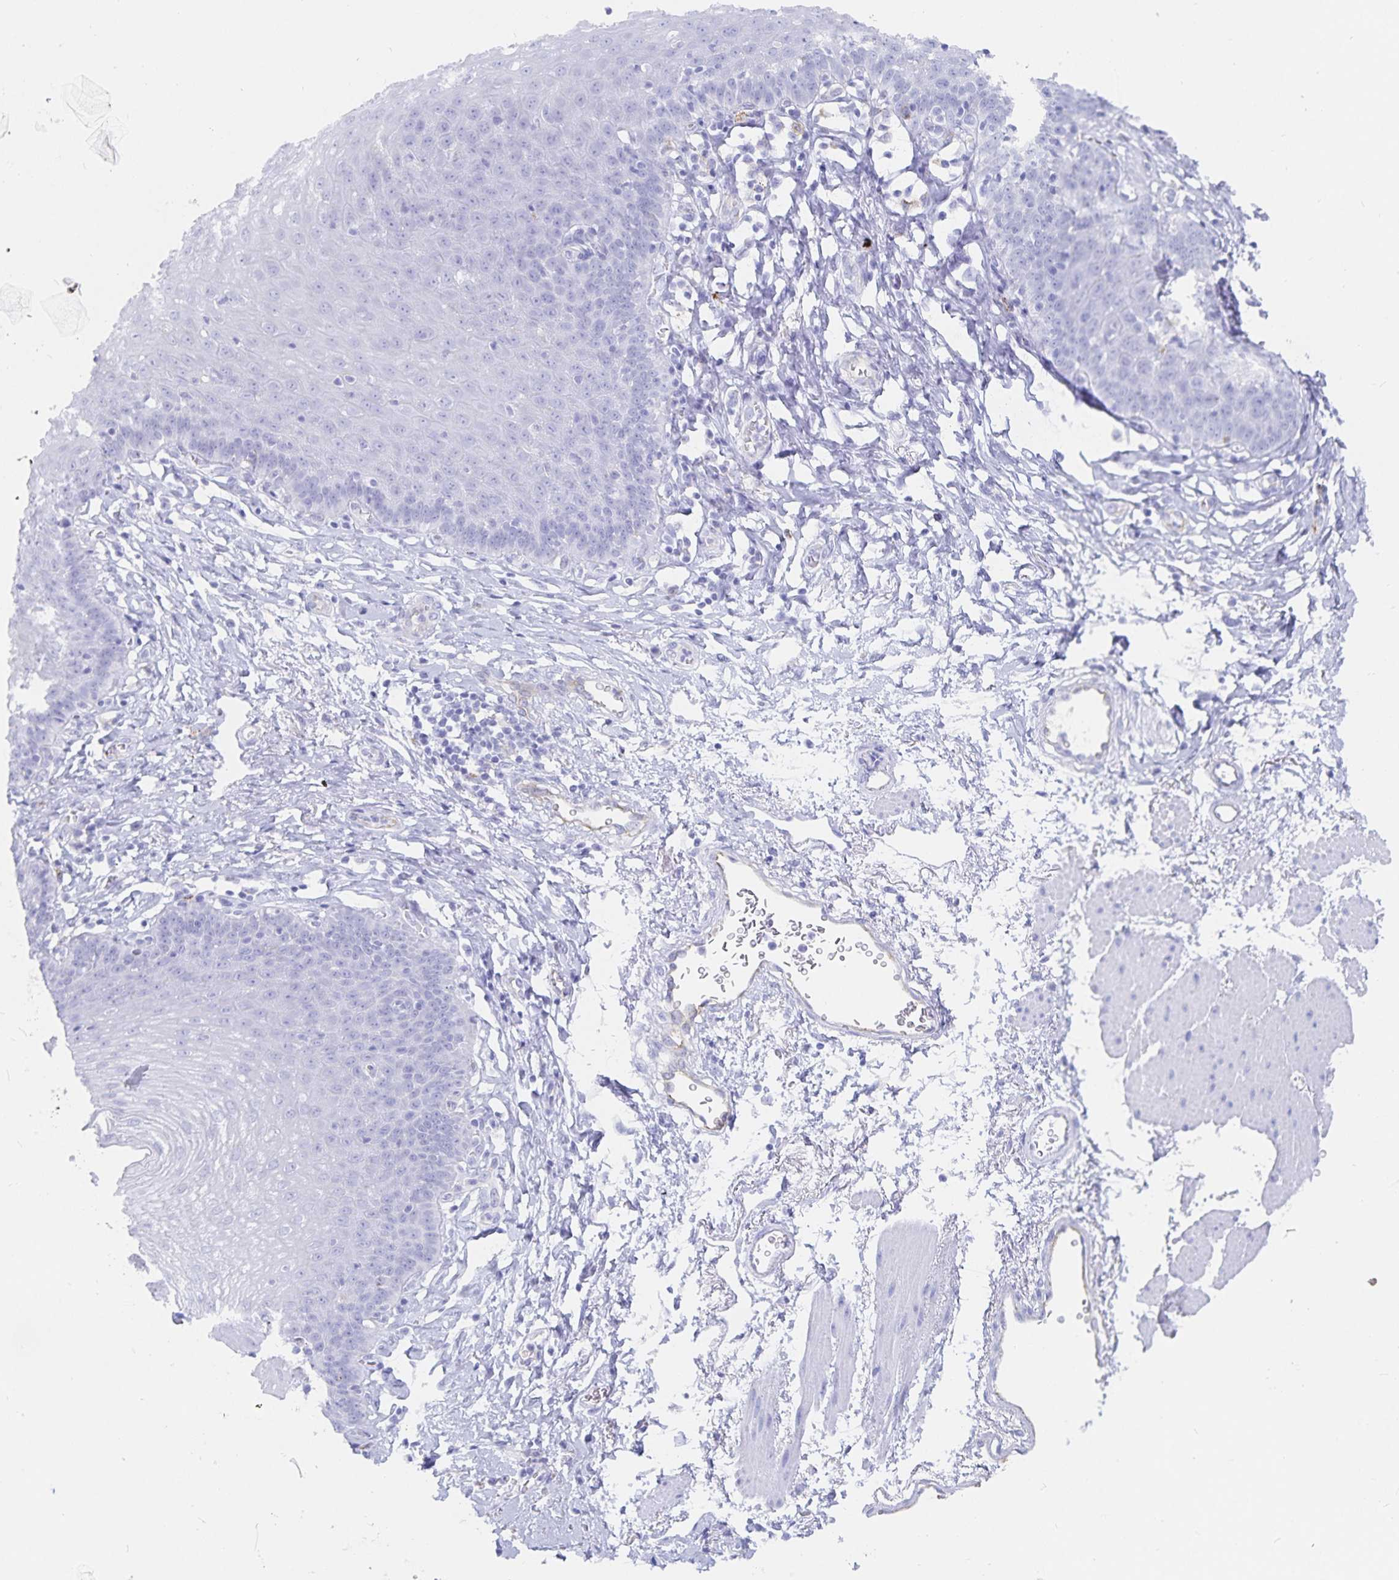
{"staining": {"intensity": "negative", "quantity": "none", "location": "none"}, "tissue": "esophagus", "cell_type": "Squamous epithelial cells", "image_type": "normal", "snomed": [{"axis": "morphology", "description": "Normal tissue, NOS"}, {"axis": "topography", "description": "Esophagus"}], "caption": "Immunohistochemistry (IHC) photomicrograph of unremarkable human esophagus stained for a protein (brown), which demonstrates no expression in squamous epithelial cells.", "gene": "INSL5", "patient": {"sex": "female", "age": 81}}